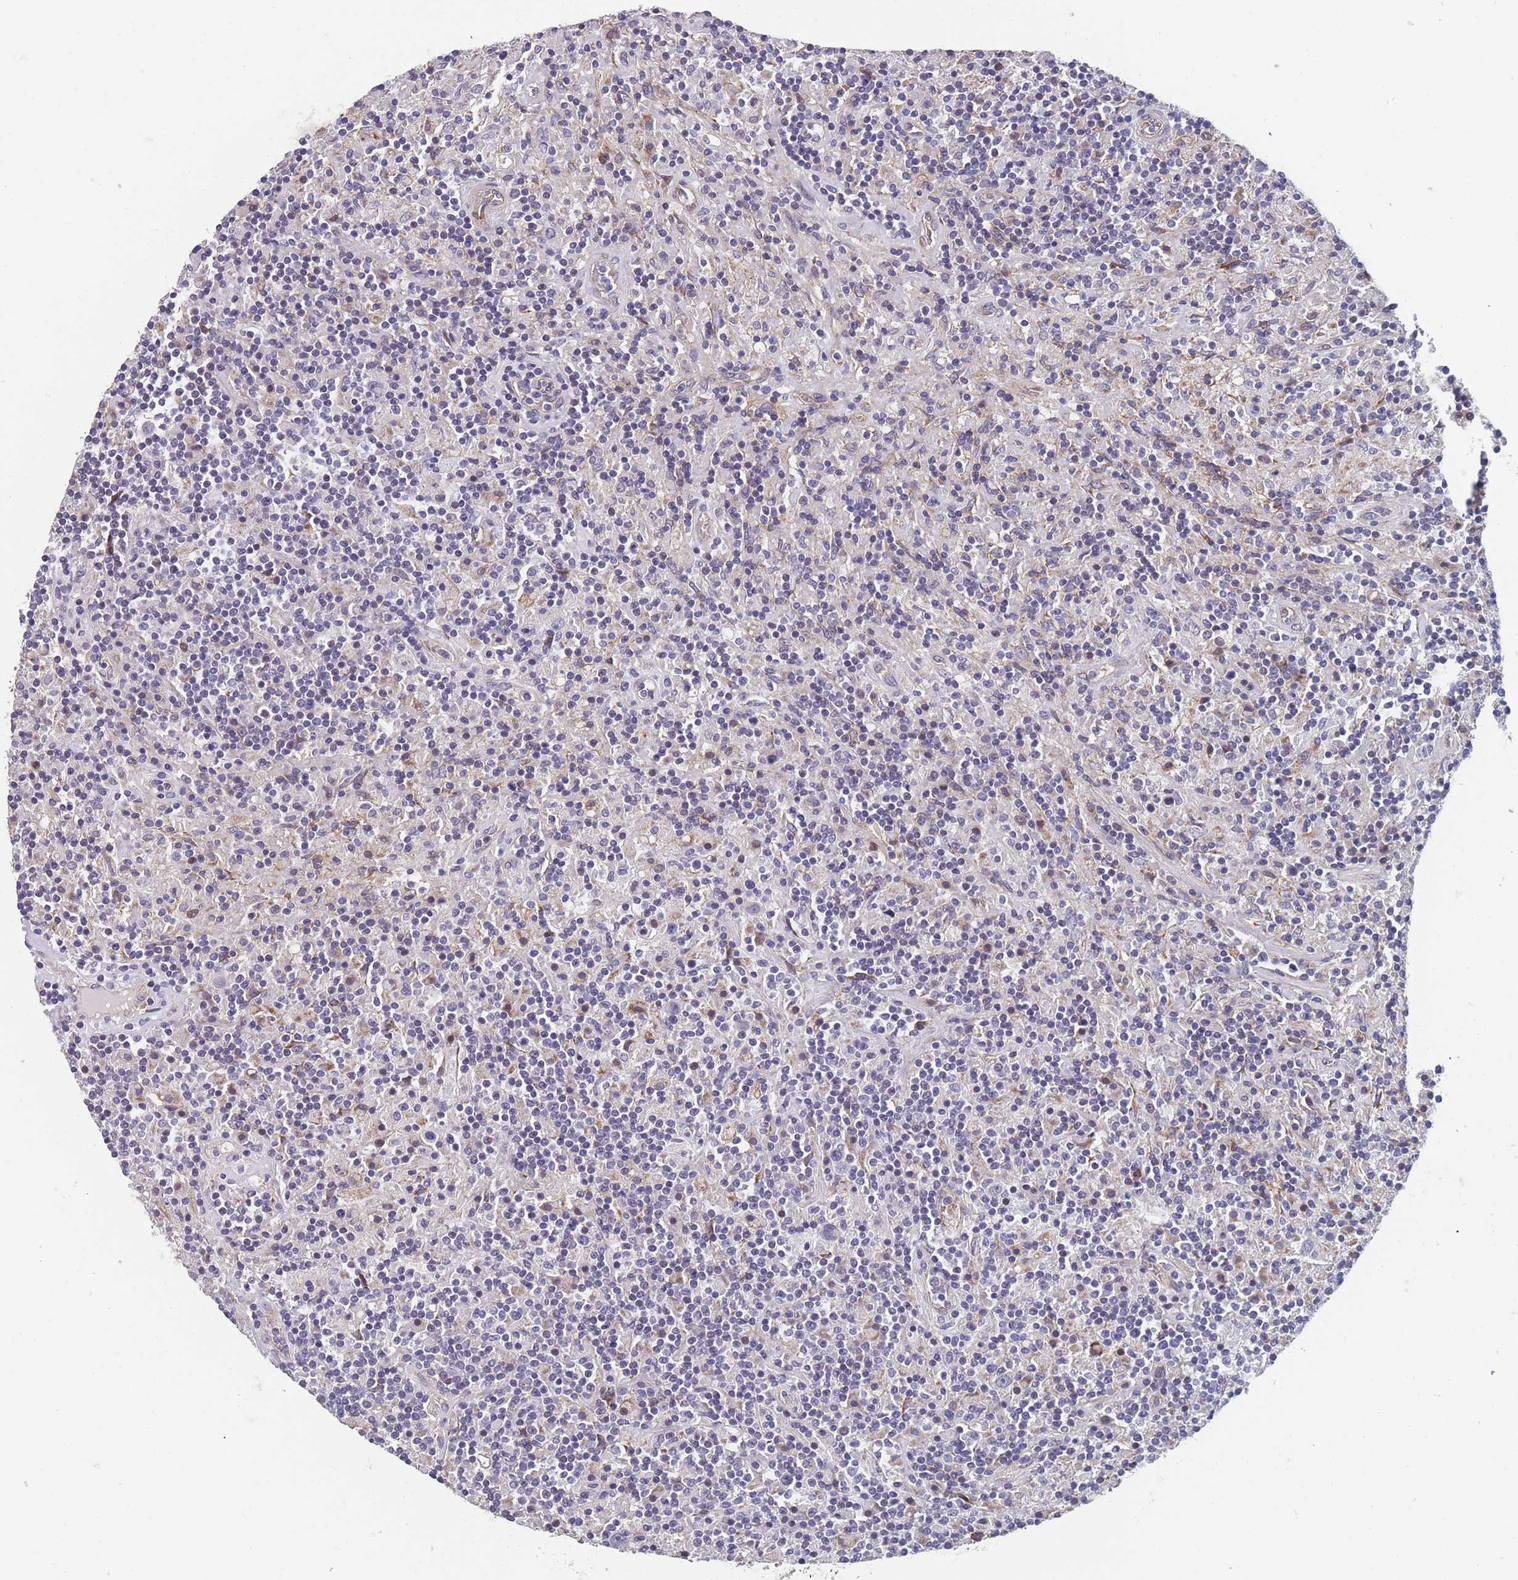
{"staining": {"intensity": "negative", "quantity": "none", "location": "none"}, "tissue": "lymphoma", "cell_type": "Tumor cells", "image_type": "cancer", "snomed": [{"axis": "morphology", "description": "Hodgkin's disease, NOS"}, {"axis": "topography", "description": "Lymph node"}], "caption": "The photomicrograph exhibits no significant expression in tumor cells of lymphoma.", "gene": "FAM83F", "patient": {"sex": "male", "age": 70}}